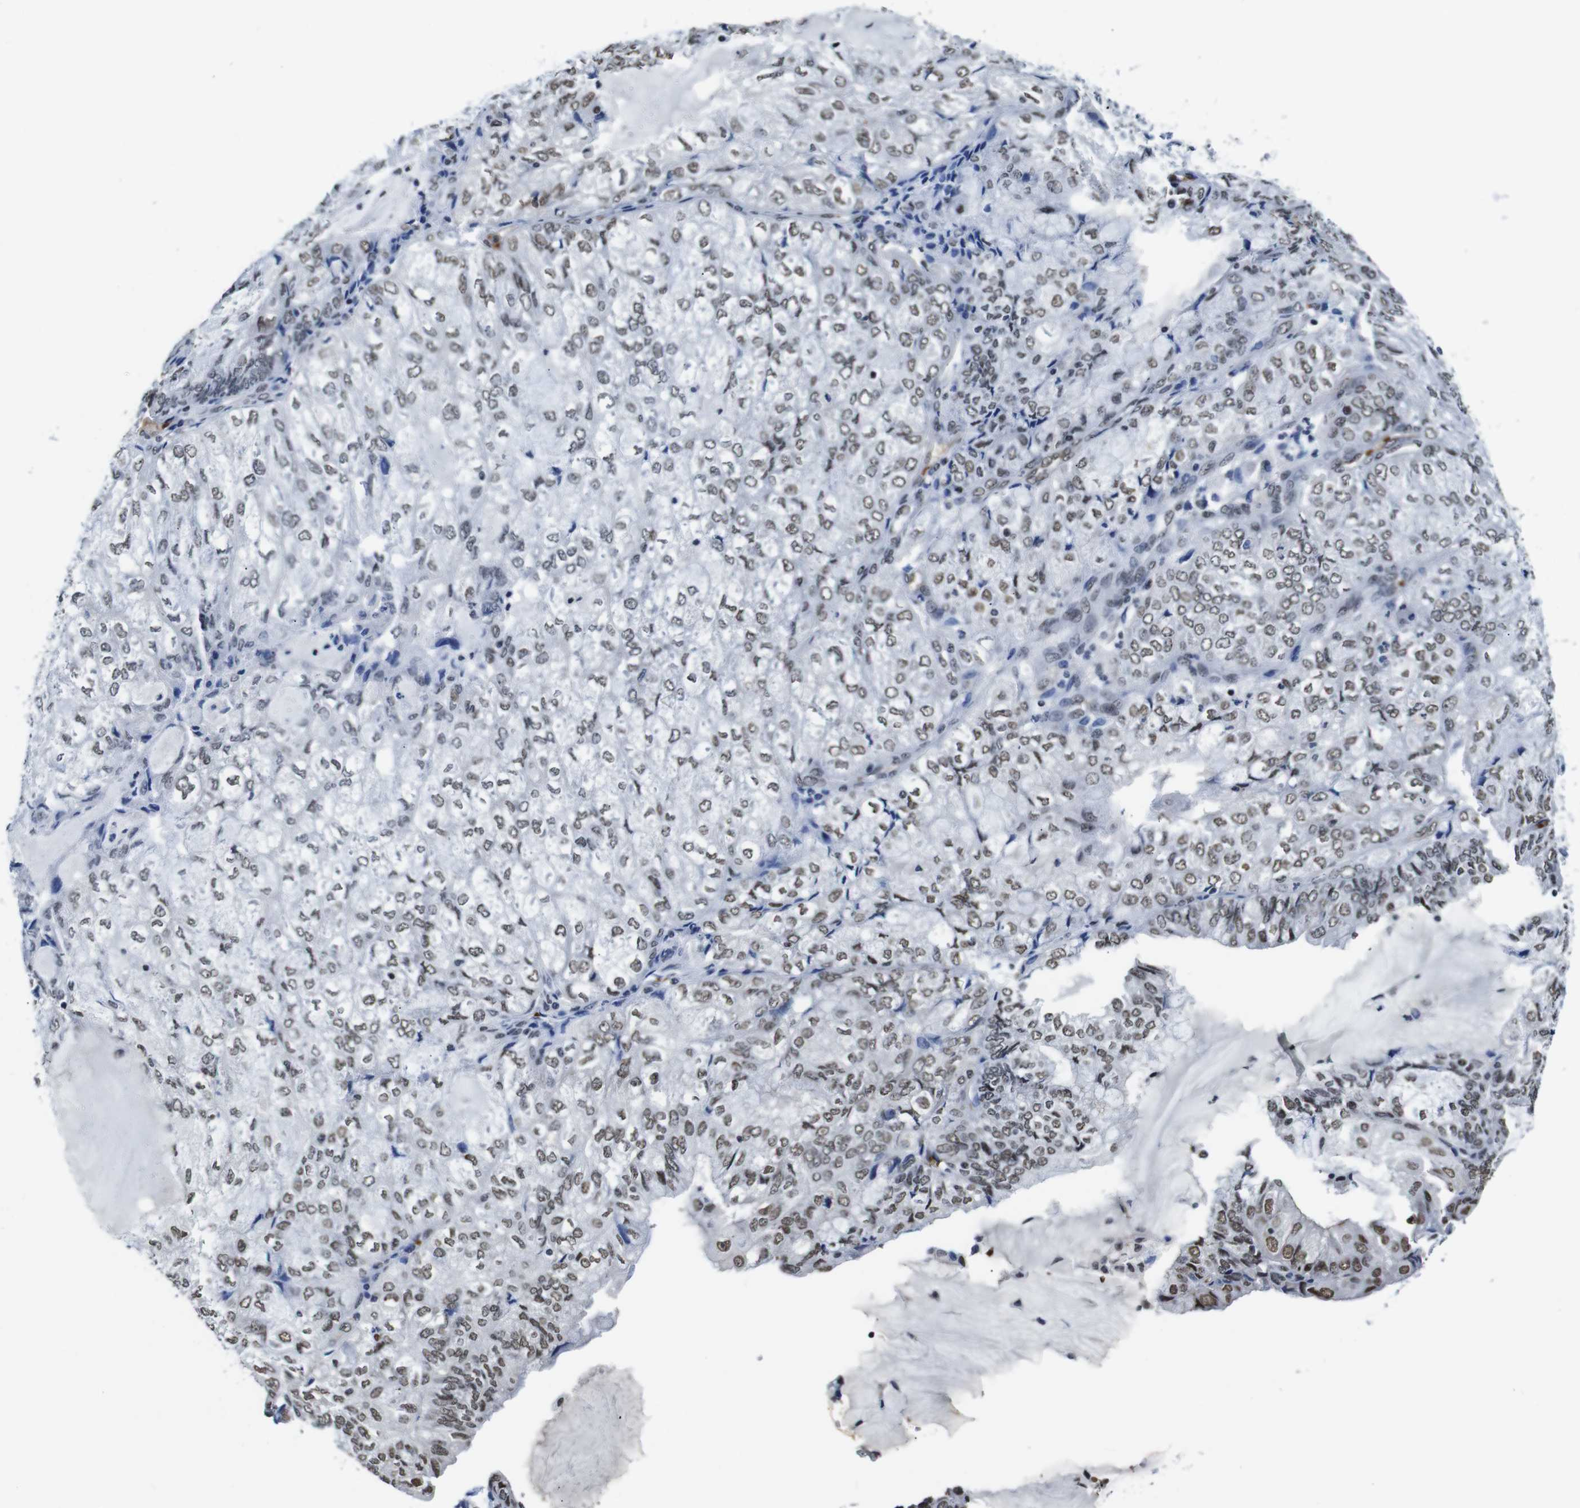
{"staining": {"intensity": "moderate", "quantity": ">75%", "location": "nuclear"}, "tissue": "endometrial cancer", "cell_type": "Tumor cells", "image_type": "cancer", "snomed": [{"axis": "morphology", "description": "Adenocarcinoma, NOS"}, {"axis": "topography", "description": "Endometrium"}], "caption": "The immunohistochemical stain shows moderate nuclear staining in tumor cells of endometrial adenocarcinoma tissue.", "gene": "ILDR2", "patient": {"sex": "female", "age": 81}}